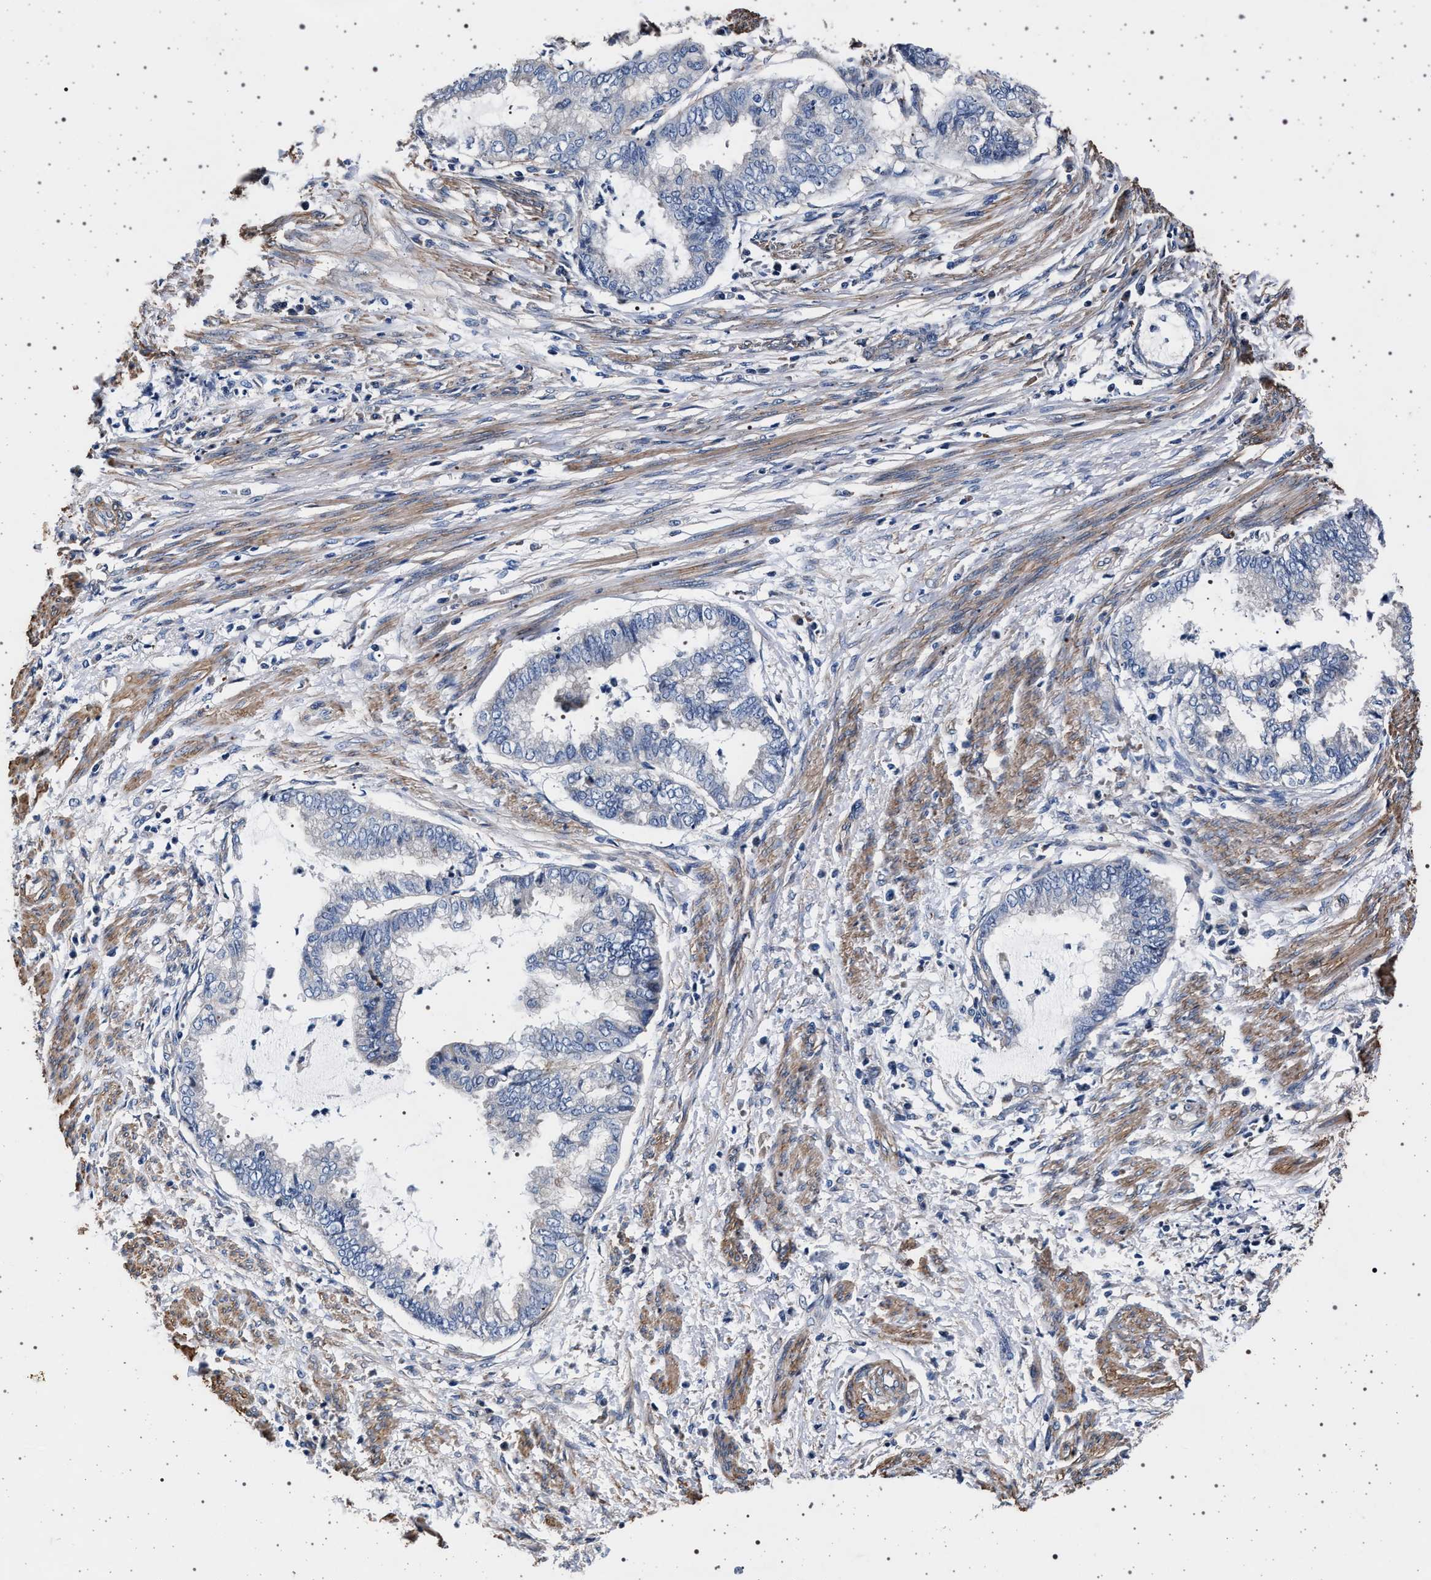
{"staining": {"intensity": "negative", "quantity": "none", "location": "none"}, "tissue": "endometrial cancer", "cell_type": "Tumor cells", "image_type": "cancer", "snomed": [{"axis": "morphology", "description": "Necrosis, NOS"}, {"axis": "morphology", "description": "Adenocarcinoma, NOS"}, {"axis": "topography", "description": "Endometrium"}], "caption": "IHC micrograph of neoplastic tissue: human endometrial adenocarcinoma stained with DAB displays no significant protein positivity in tumor cells.", "gene": "KCNK6", "patient": {"sex": "female", "age": 79}}